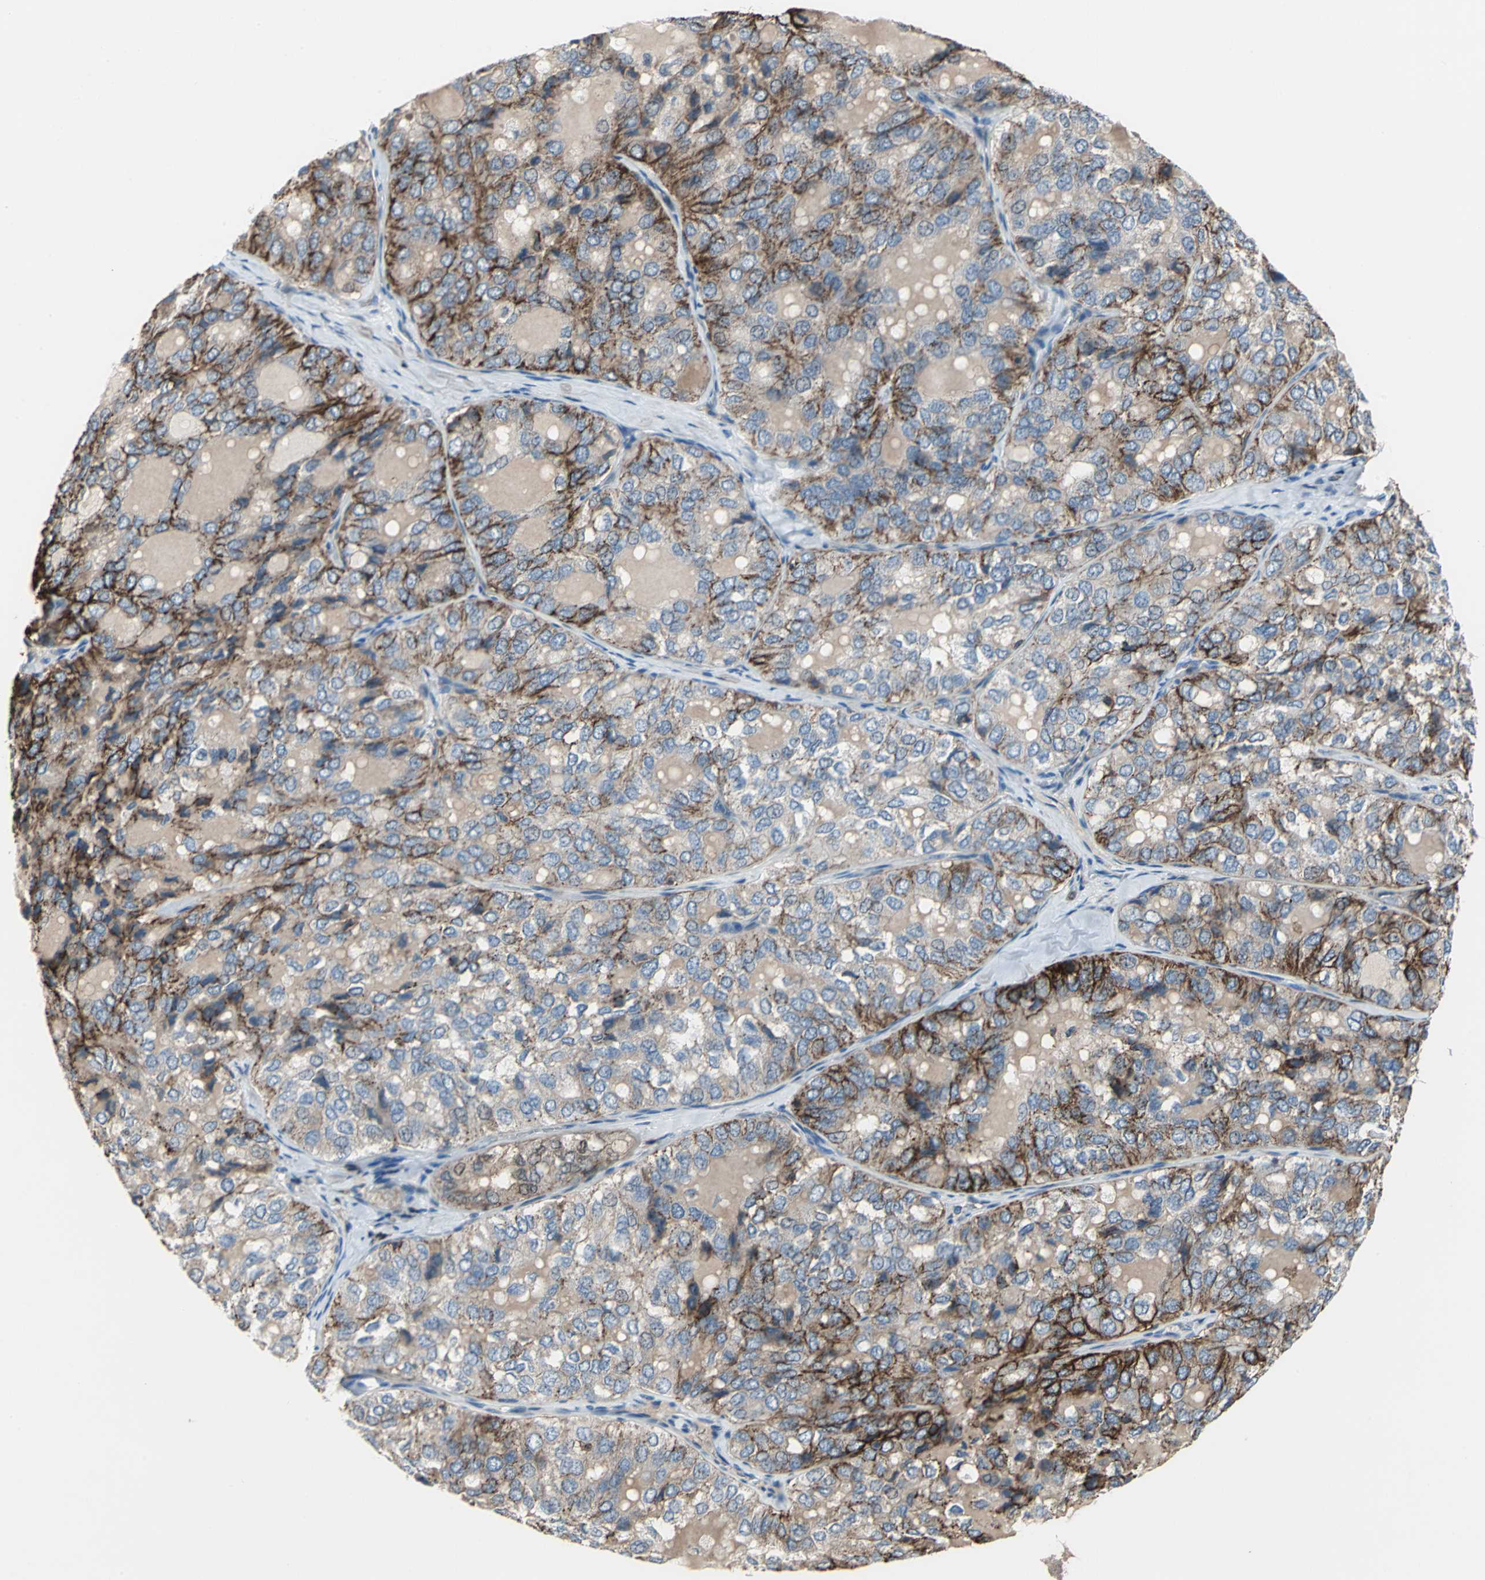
{"staining": {"intensity": "moderate", "quantity": "25%-75%", "location": "cytoplasmic/membranous"}, "tissue": "thyroid cancer", "cell_type": "Tumor cells", "image_type": "cancer", "snomed": [{"axis": "morphology", "description": "Follicular adenoma carcinoma, NOS"}, {"axis": "topography", "description": "Thyroid gland"}], "caption": "Follicular adenoma carcinoma (thyroid) was stained to show a protein in brown. There is medium levels of moderate cytoplasmic/membranous expression in about 25%-75% of tumor cells. The protein of interest is shown in brown color, while the nuclei are stained blue.", "gene": "CD44", "patient": {"sex": "male", "age": 75}}